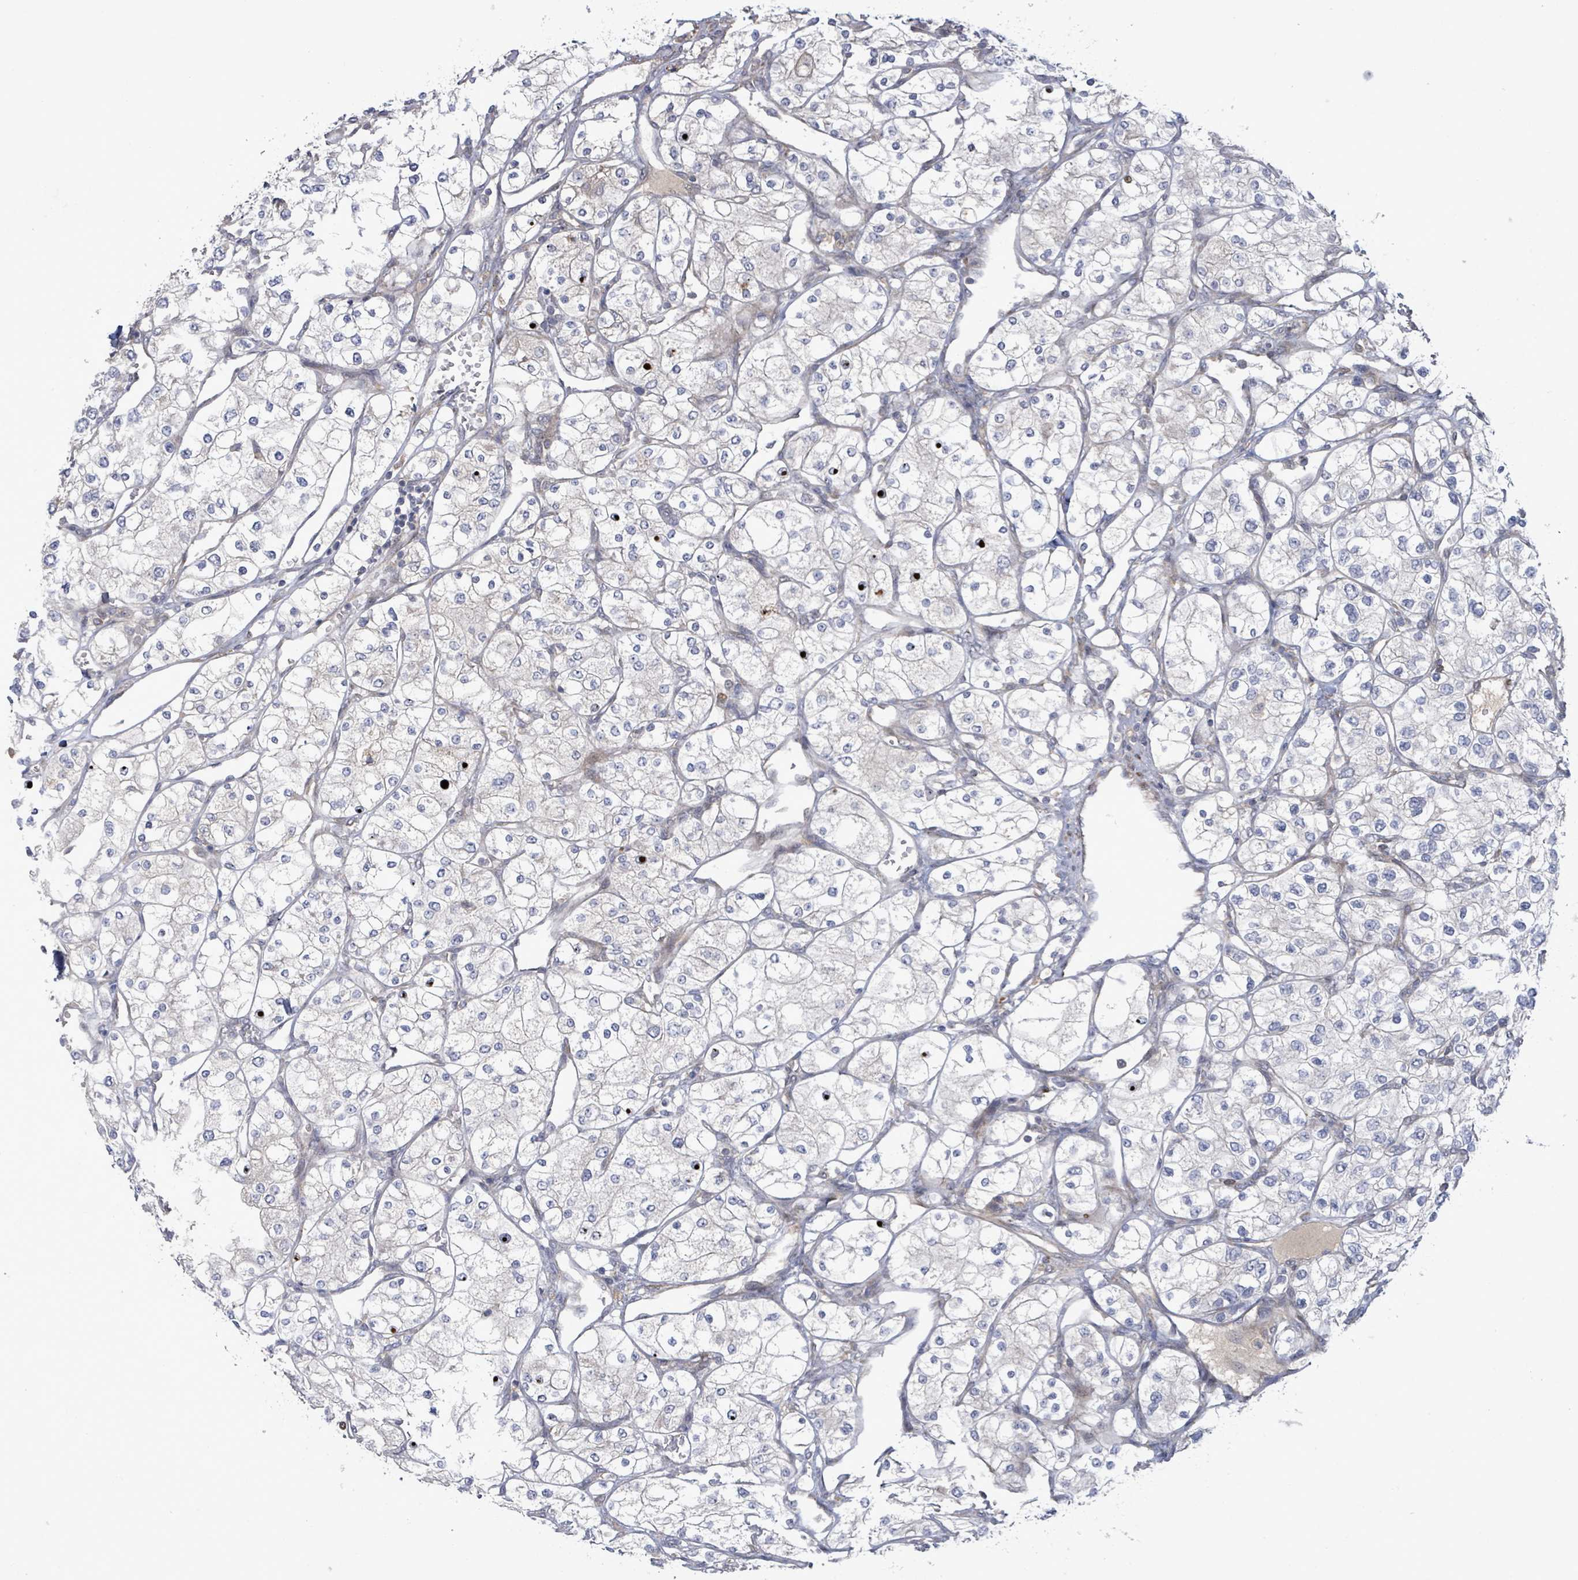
{"staining": {"intensity": "negative", "quantity": "none", "location": "none"}, "tissue": "renal cancer", "cell_type": "Tumor cells", "image_type": "cancer", "snomed": [{"axis": "morphology", "description": "Adenocarcinoma, NOS"}, {"axis": "topography", "description": "Kidney"}], "caption": "This image is of renal cancer (adenocarcinoma) stained with immunohistochemistry (IHC) to label a protein in brown with the nuclei are counter-stained blue. There is no staining in tumor cells.", "gene": "SLIT3", "patient": {"sex": "male", "age": 80}}